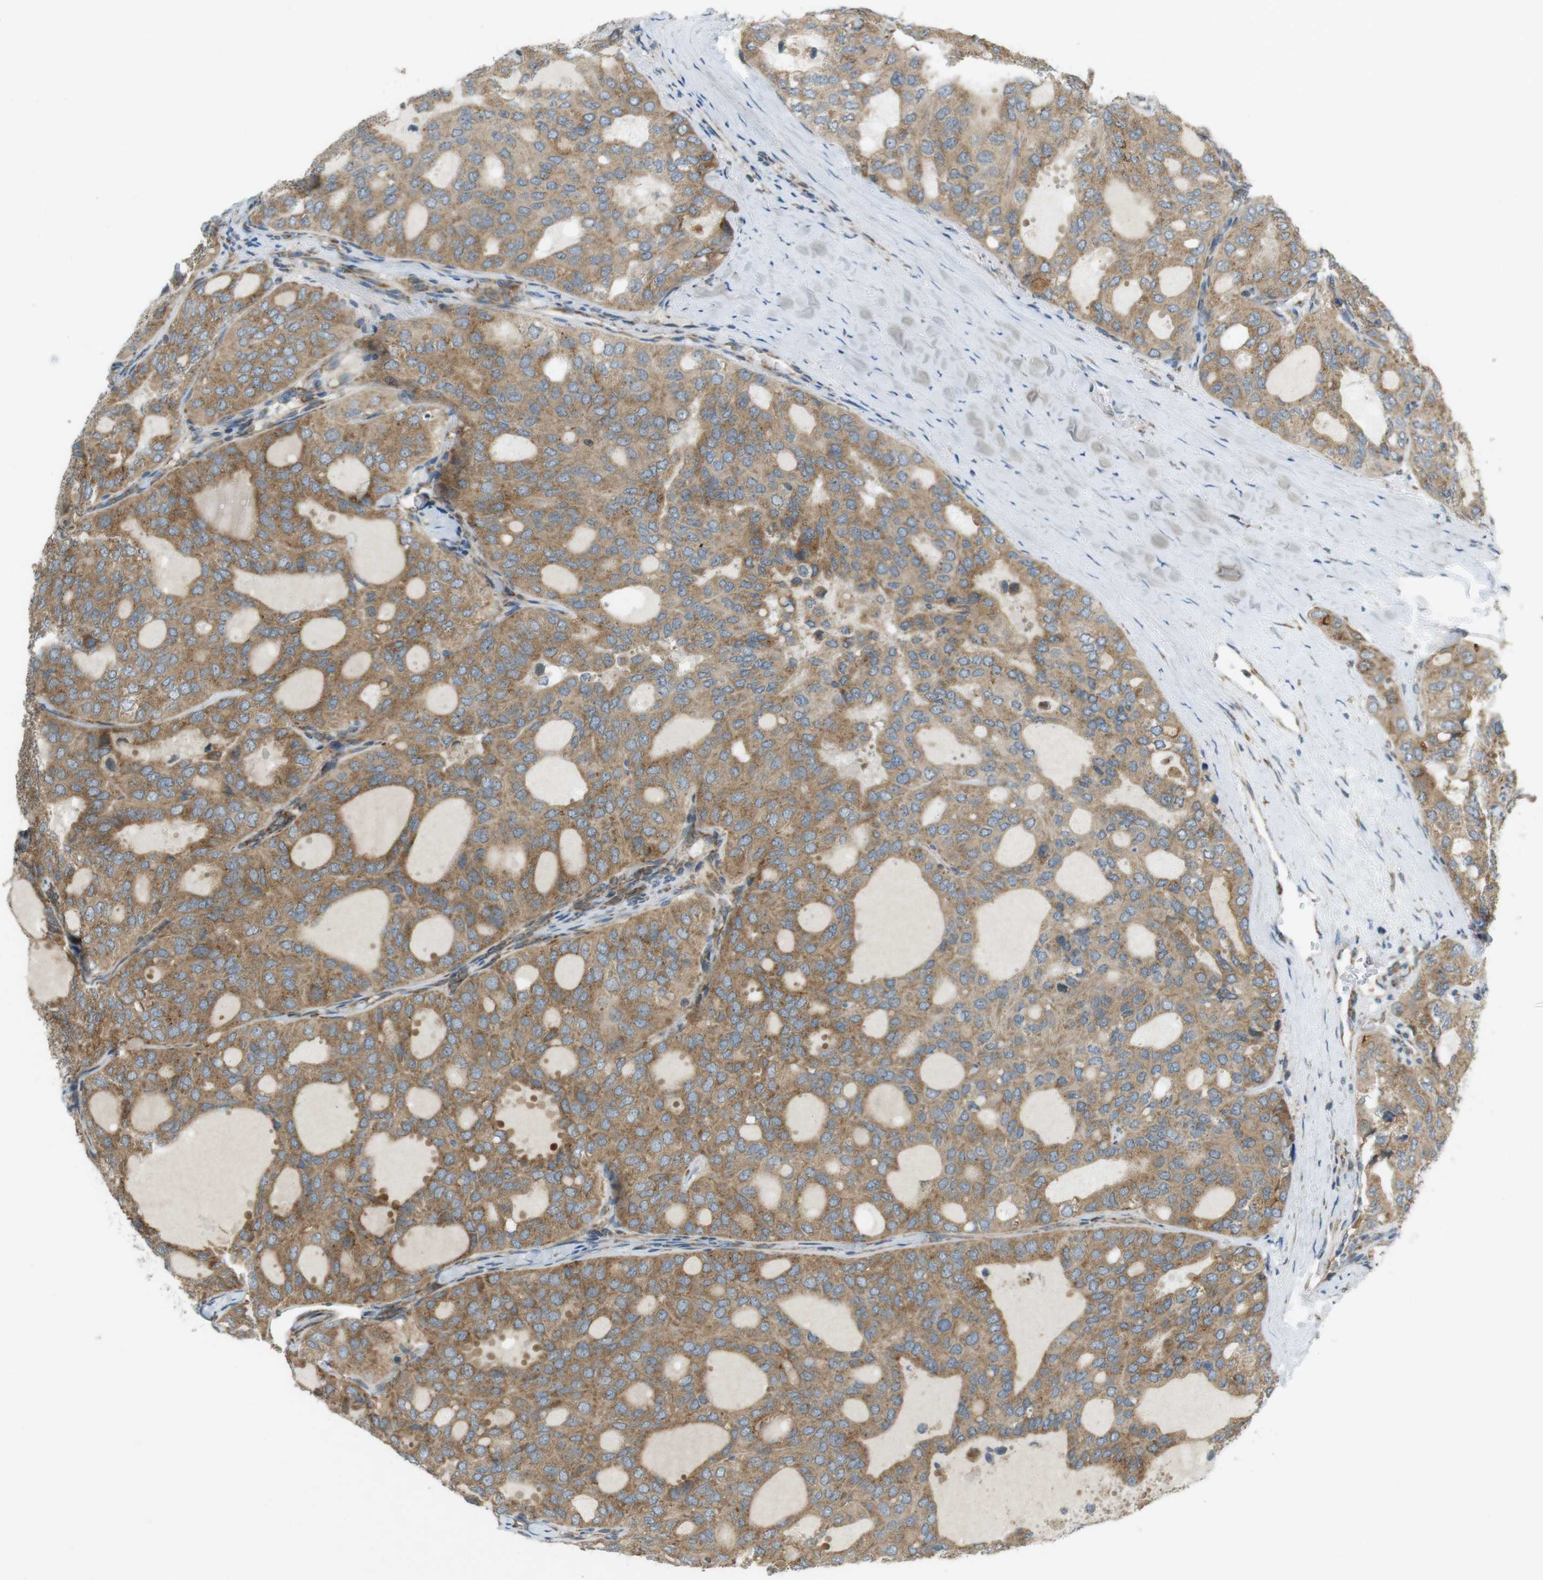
{"staining": {"intensity": "weak", "quantity": ">75%", "location": "cytoplasmic/membranous"}, "tissue": "thyroid cancer", "cell_type": "Tumor cells", "image_type": "cancer", "snomed": [{"axis": "morphology", "description": "Follicular adenoma carcinoma, NOS"}, {"axis": "topography", "description": "Thyroid gland"}], "caption": "Immunohistochemistry image of neoplastic tissue: thyroid follicular adenoma carcinoma stained using immunohistochemistry reveals low levels of weak protein expression localized specifically in the cytoplasmic/membranous of tumor cells, appearing as a cytoplasmic/membranous brown color.", "gene": "SLC41A1", "patient": {"sex": "male", "age": 75}}